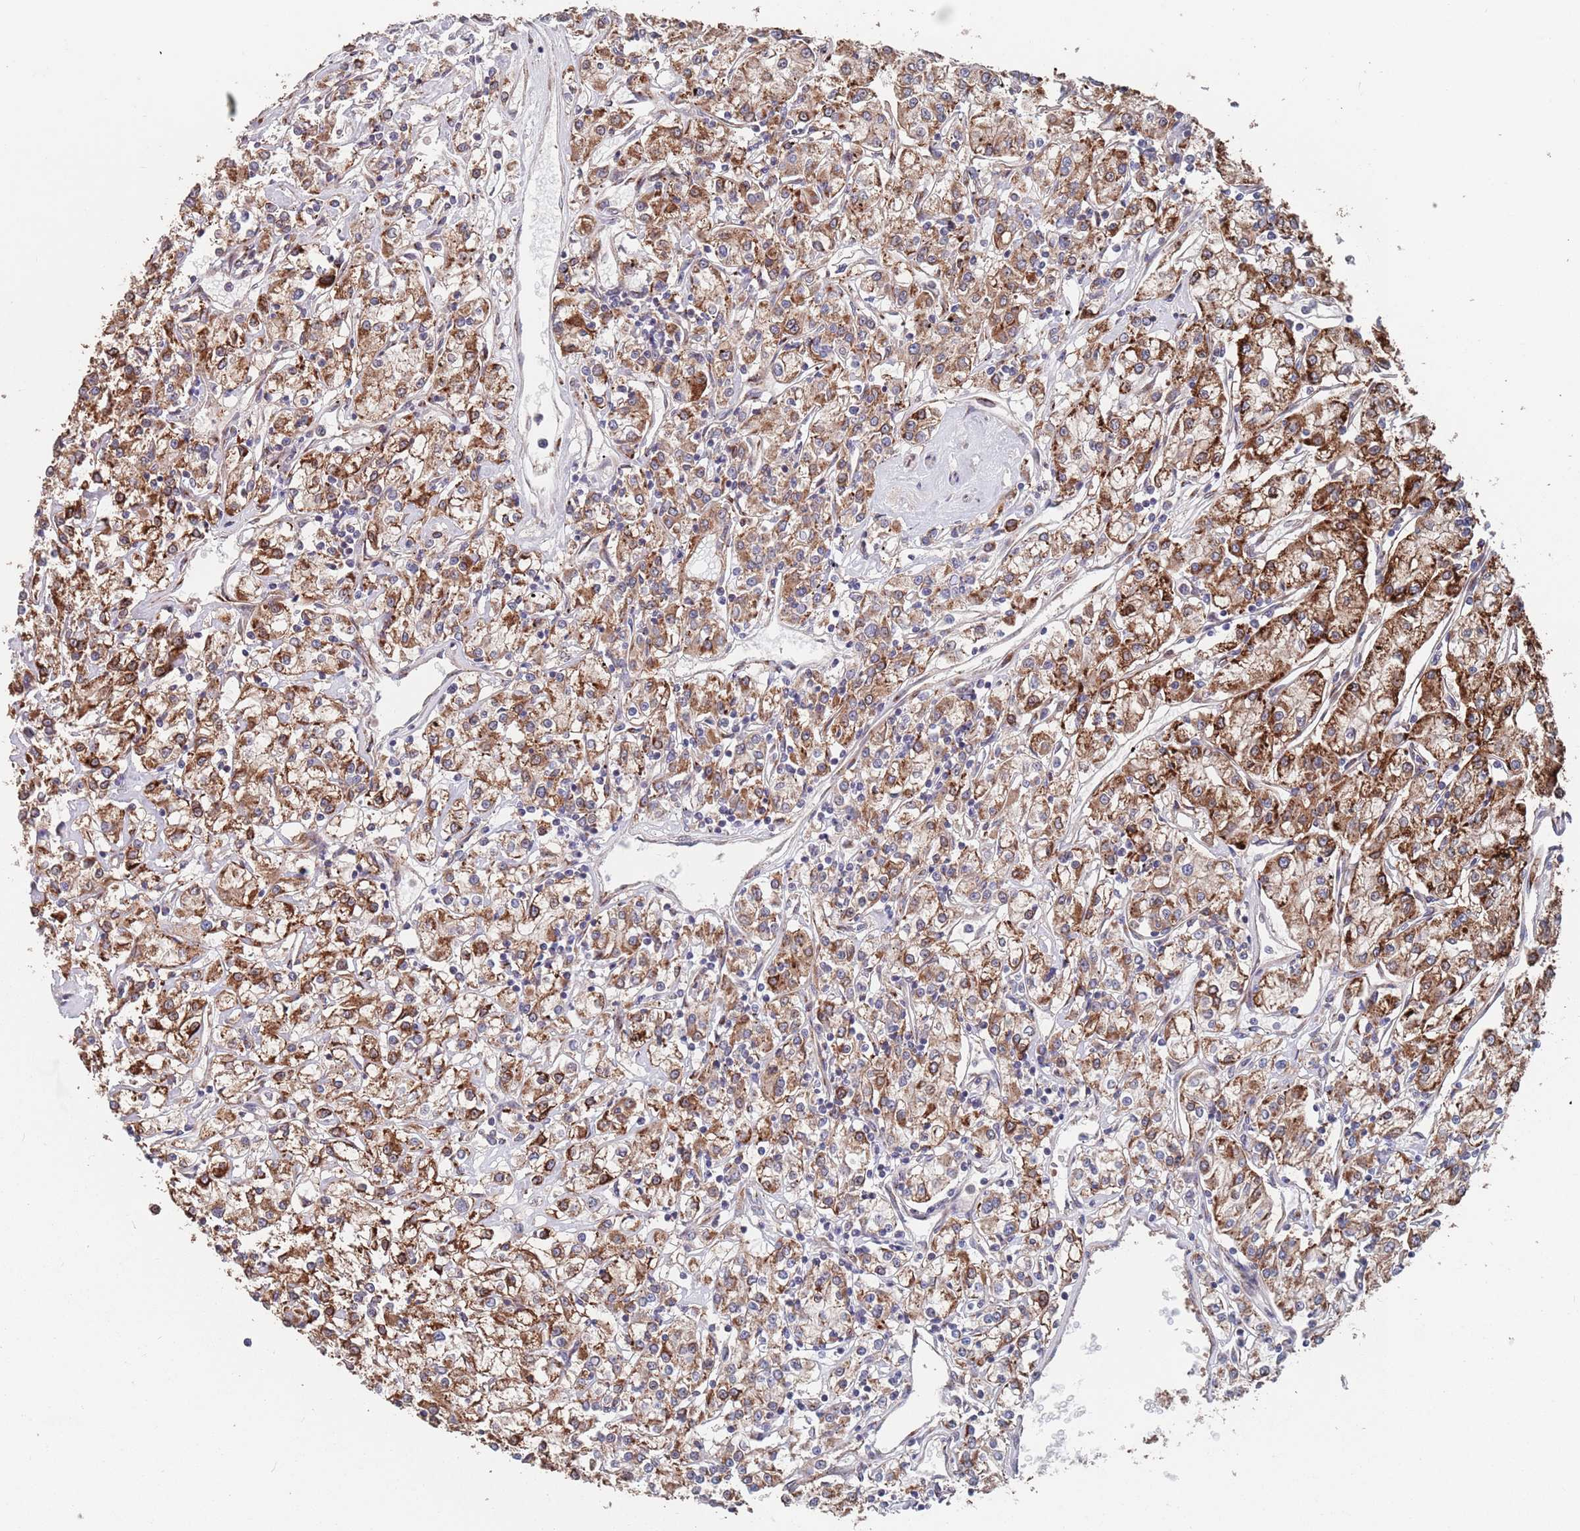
{"staining": {"intensity": "moderate", "quantity": ">75%", "location": "cytoplasmic/membranous"}, "tissue": "renal cancer", "cell_type": "Tumor cells", "image_type": "cancer", "snomed": [{"axis": "morphology", "description": "Adenocarcinoma, NOS"}, {"axis": "topography", "description": "Kidney"}], "caption": "An immunohistochemistry image of tumor tissue is shown. Protein staining in brown labels moderate cytoplasmic/membranous positivity in renal cancer (adenocarcinoma) within tumor cells. (DAB (3,3'-diaminobenzidine) IHC with brightfield microscopy, high magnification).", "gene": "UNC45A", "patient": {"sex": "female", "age": 59}}